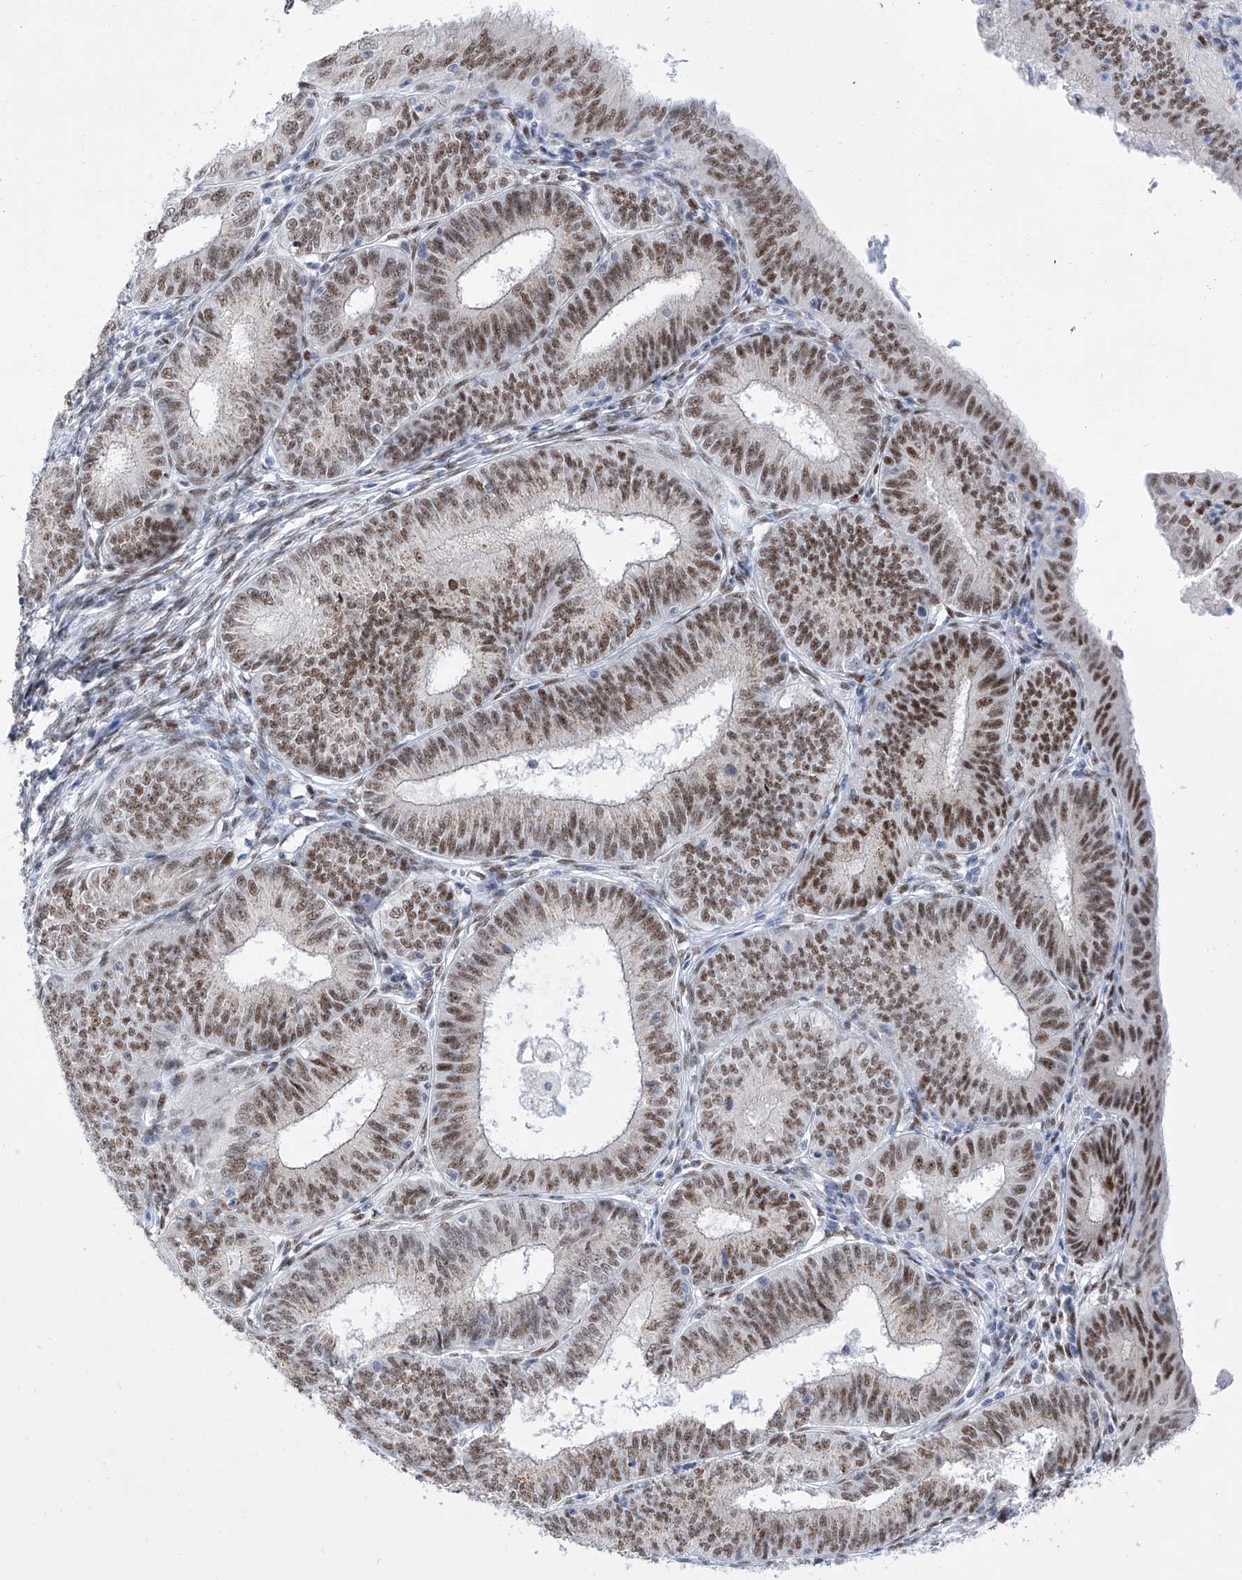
{"staining": {"intensity": "moderate", "quantity": ">75%", "location": "nuclear"}, "tissue": "endometrial cancer", "cell_type": "Tumor cells", "image_type": "cancer", "snomed": [{"axis": "morphology", "description": "Adenocarcinoma, NOS"}, {"axis": "topography", "description": "Endometrium"}], "caption": "Immunohistochemical staining of endometrial cancer demonstrates medium levels of moderate nuclear positivity in about >75% of tumor cells.", "gene": "ATN1", "patient": {"sex": "female", "age": 51}}